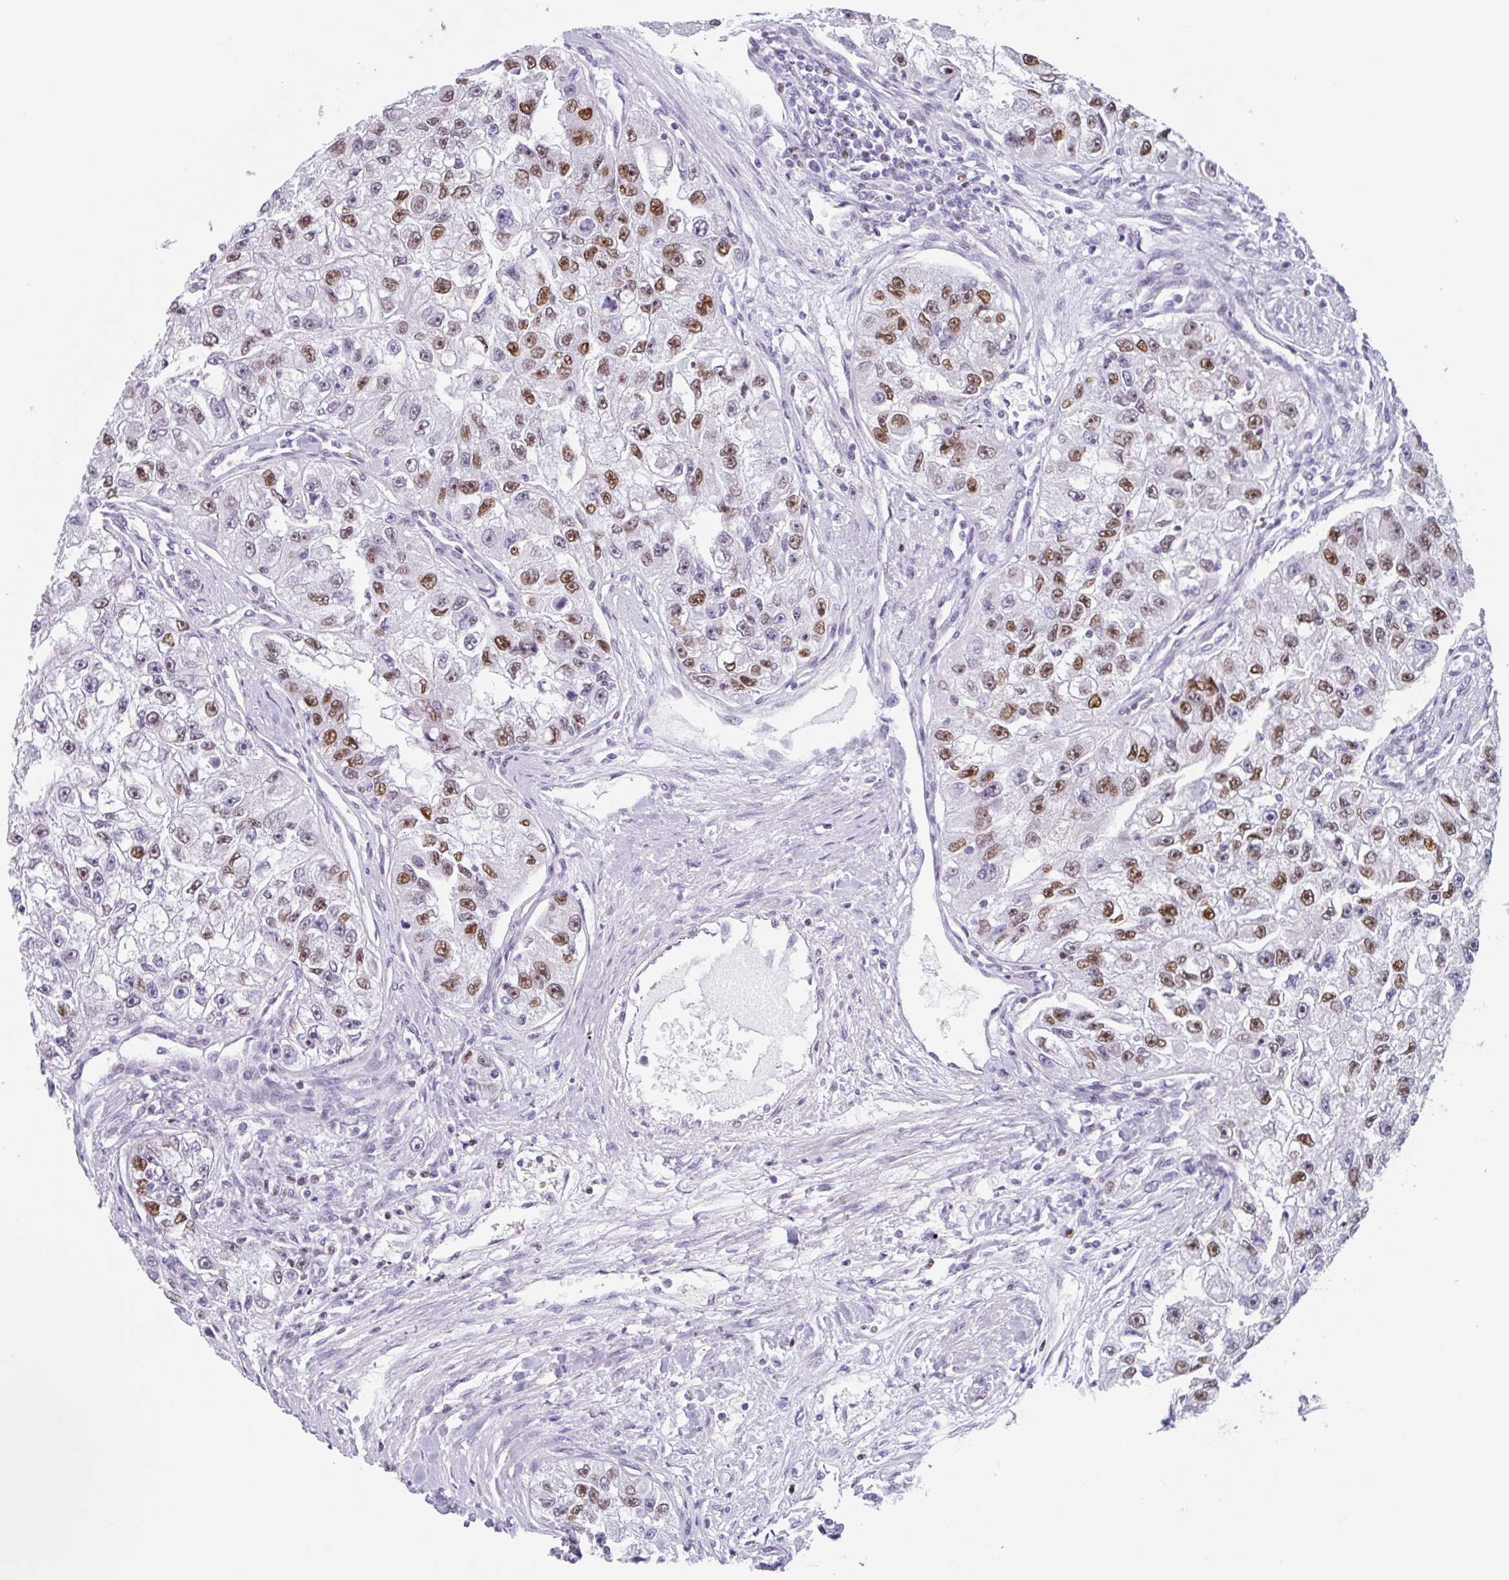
{"staining": {"intensity": "moderate", "quantity": "25%-75%", "location": "nuclear"}, "tissue": "renal cancer", "cell_type": "Tumor cells", "image_type": "cancer", "snomed": [{"axis": "morphology", "description": "Adenocarcinoma, NOS"}, {"axis": "topography", "description": "Kidney"}], "caption": "Immunohistochemical staining of renal cancer (adenocarcinoma) displays medium levels of moderate nuclear expression in approximately 25%-75% of tumor cells.", "gene": "LENG9", "patient": {"sex": "male", "age": 63}}